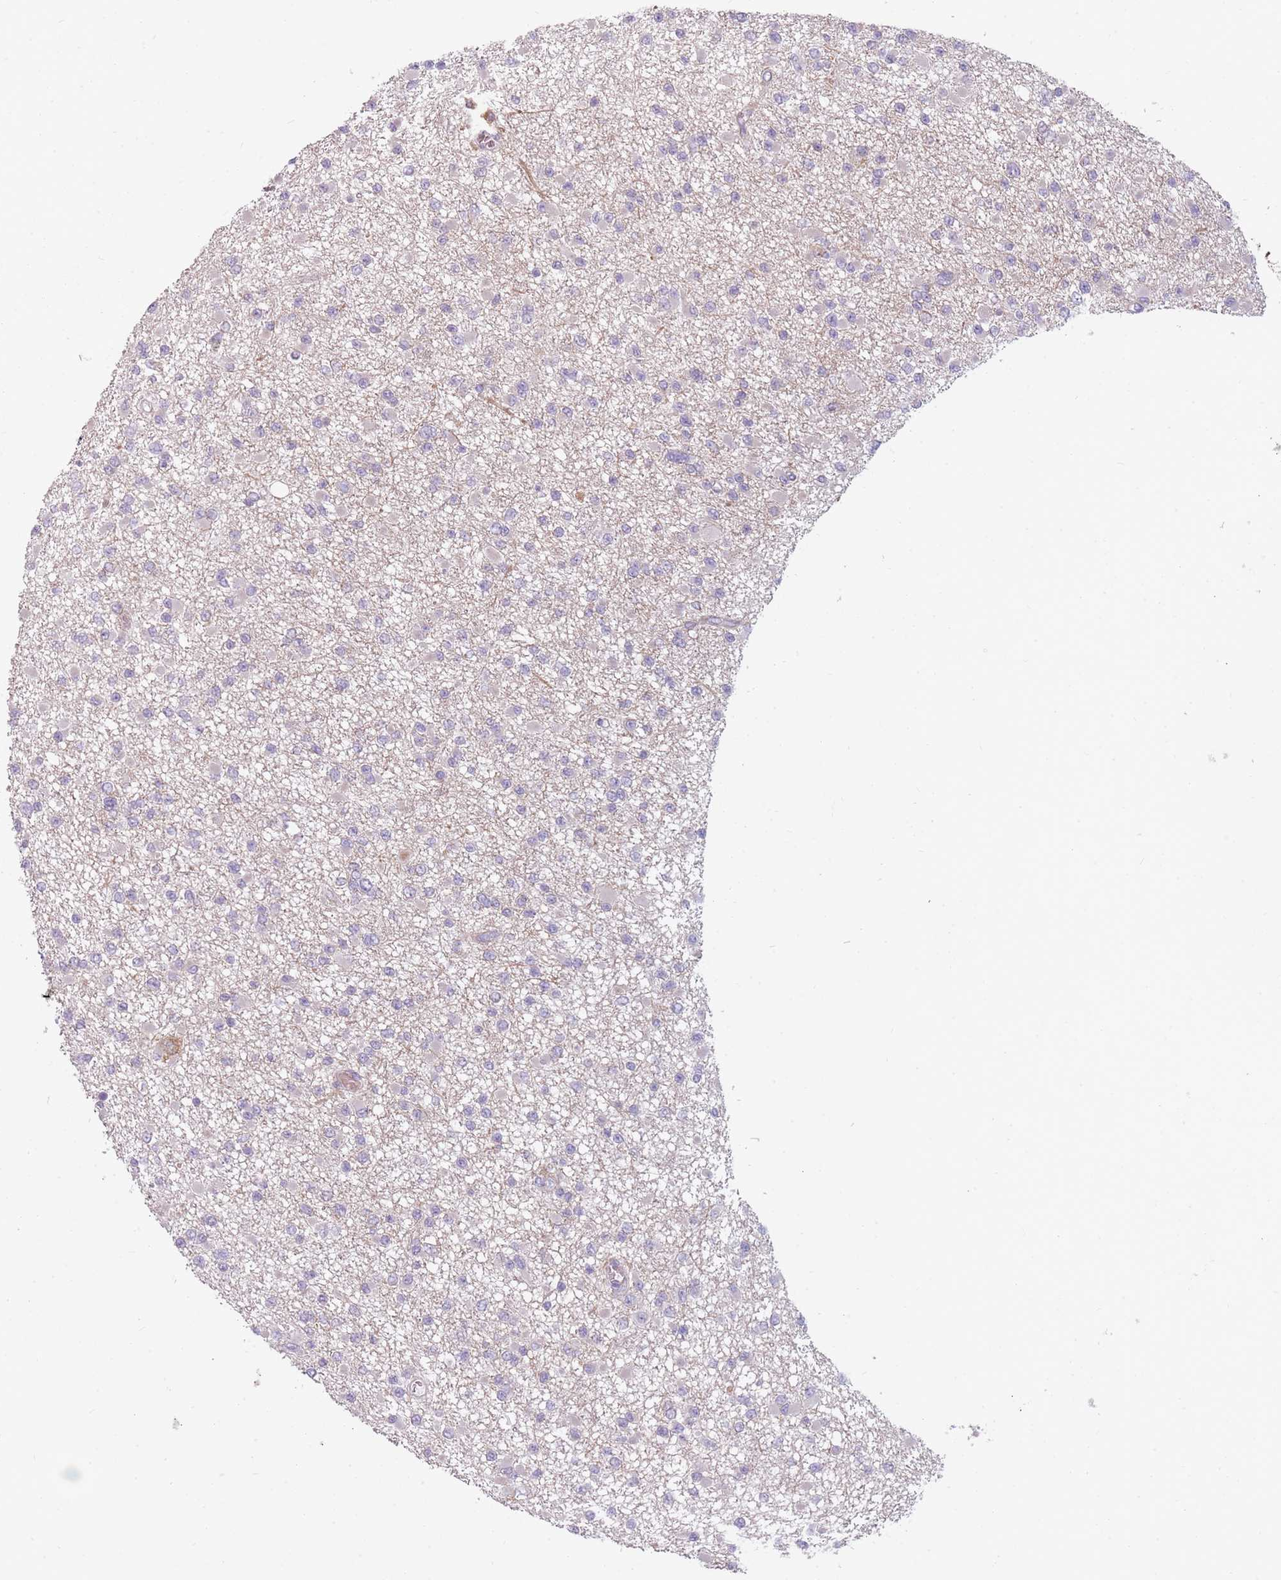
{"staining": {"intensity": "negative", "quantity": "none", "location": "none"}, "tissue": "glioma", "cell_type": "Tumor cells", "image_type": "cancer", "snomed": [{"axis": "morphology", "description": "Glioma, malignant, Low grade"}, {"axis": "topography", "description": "Brain"}], "caption": "Glioma was stained to show a protein in brown. There is no significant staining in tumor cells.", "gene": "SPAG4", "patient": {"sex": "female", "age": 22}}